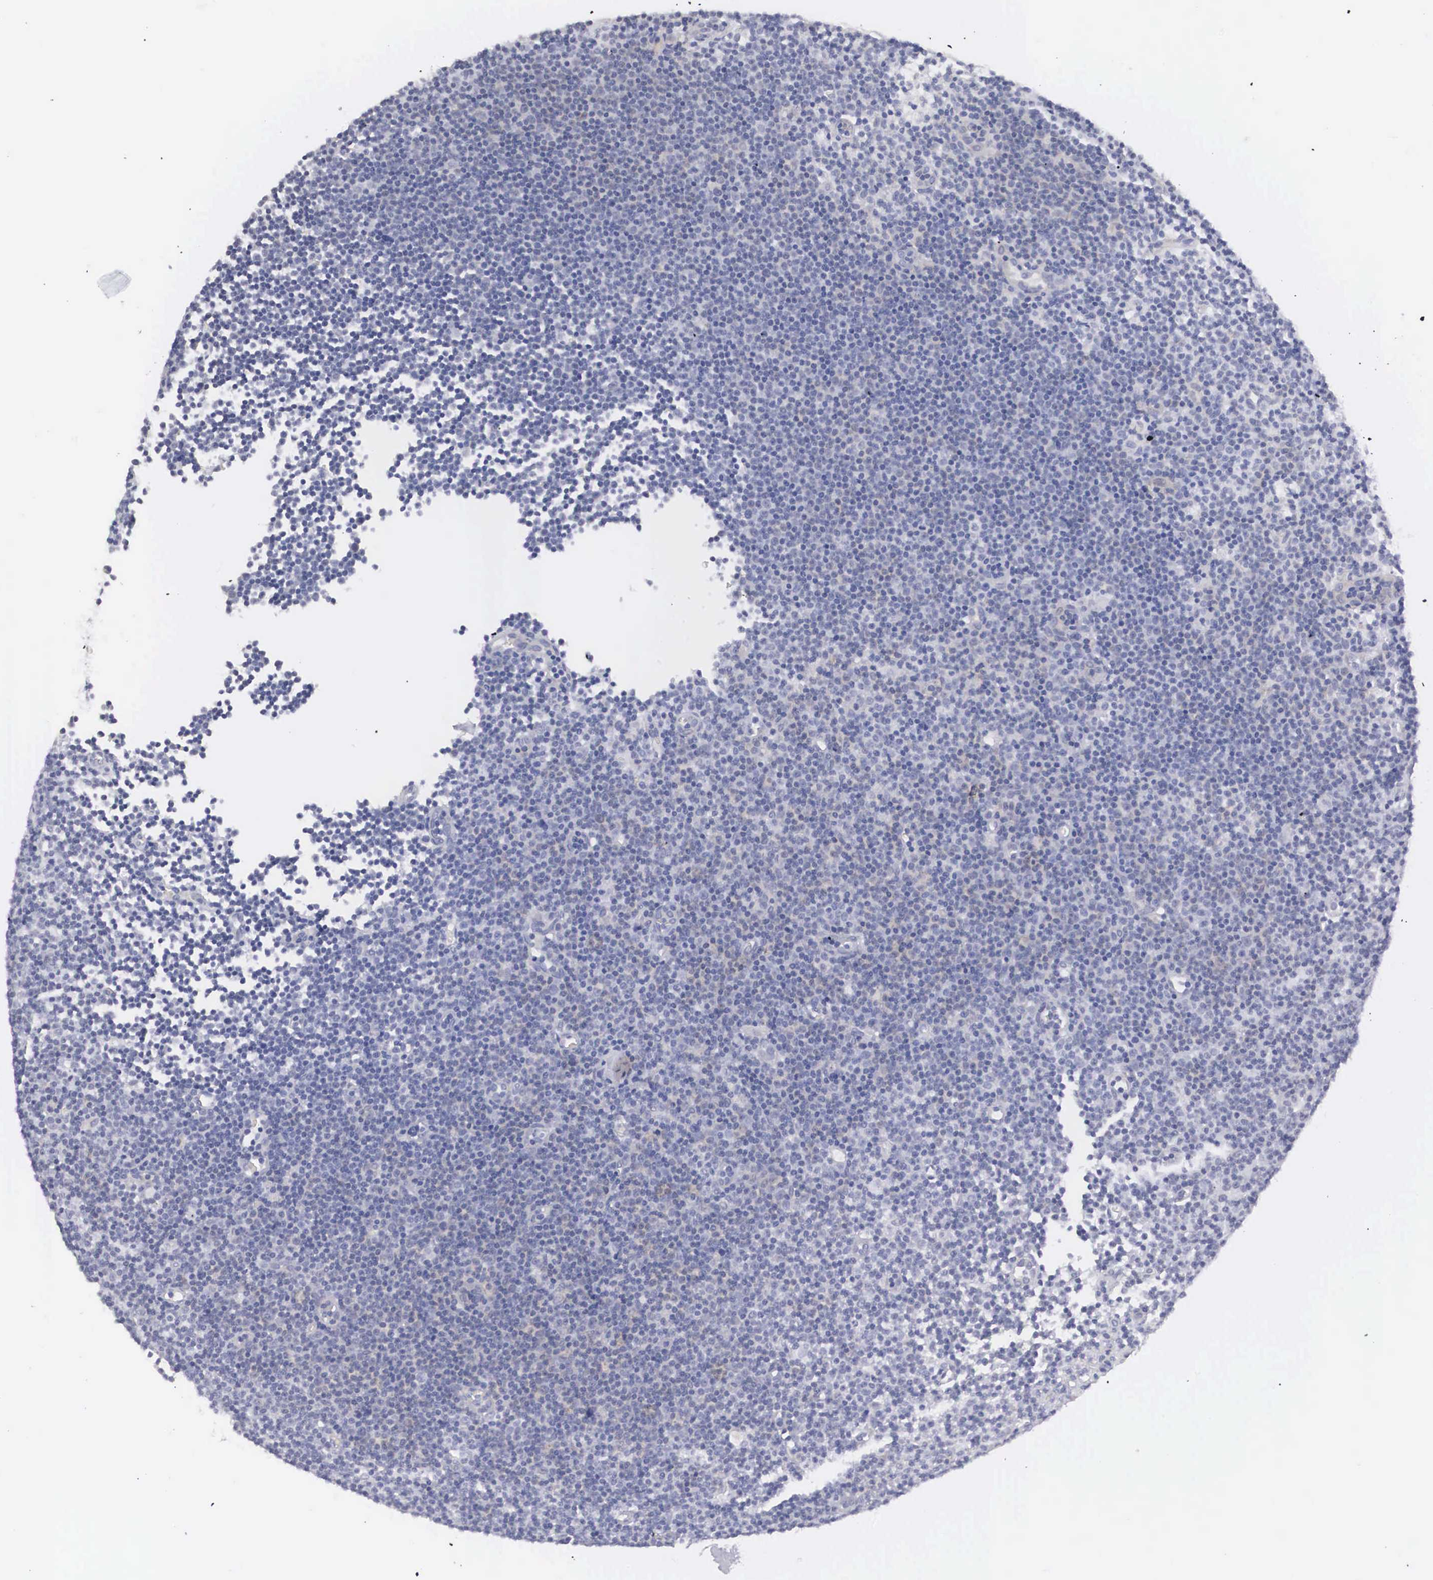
{"staining": {"intensity": "negative", "quantity": "none", "location": "none"}, "tissue": "lymphoma", "cell_type": "Tumor cells", "image_type": "cancer", "snomed": [{"axis": "morphology", "description": "Malignant lymphoma, non-Hodgkin's type, Low grade"}, {"axis": "topography", "description": "Lymph node"}], "caption": "IHC histopathology image of neoplastic tissue: lymphoma stained with DAB (3,3'-diaminobenzidine) exhibits no significant protein positivity in tumor cells. (DAB (3,3'-diaminobenzidine) immunohistochemistry with hematoxylin counter stain).", "gene": "ARMCX3", "patient": {"sex": "male", "age": 57}}